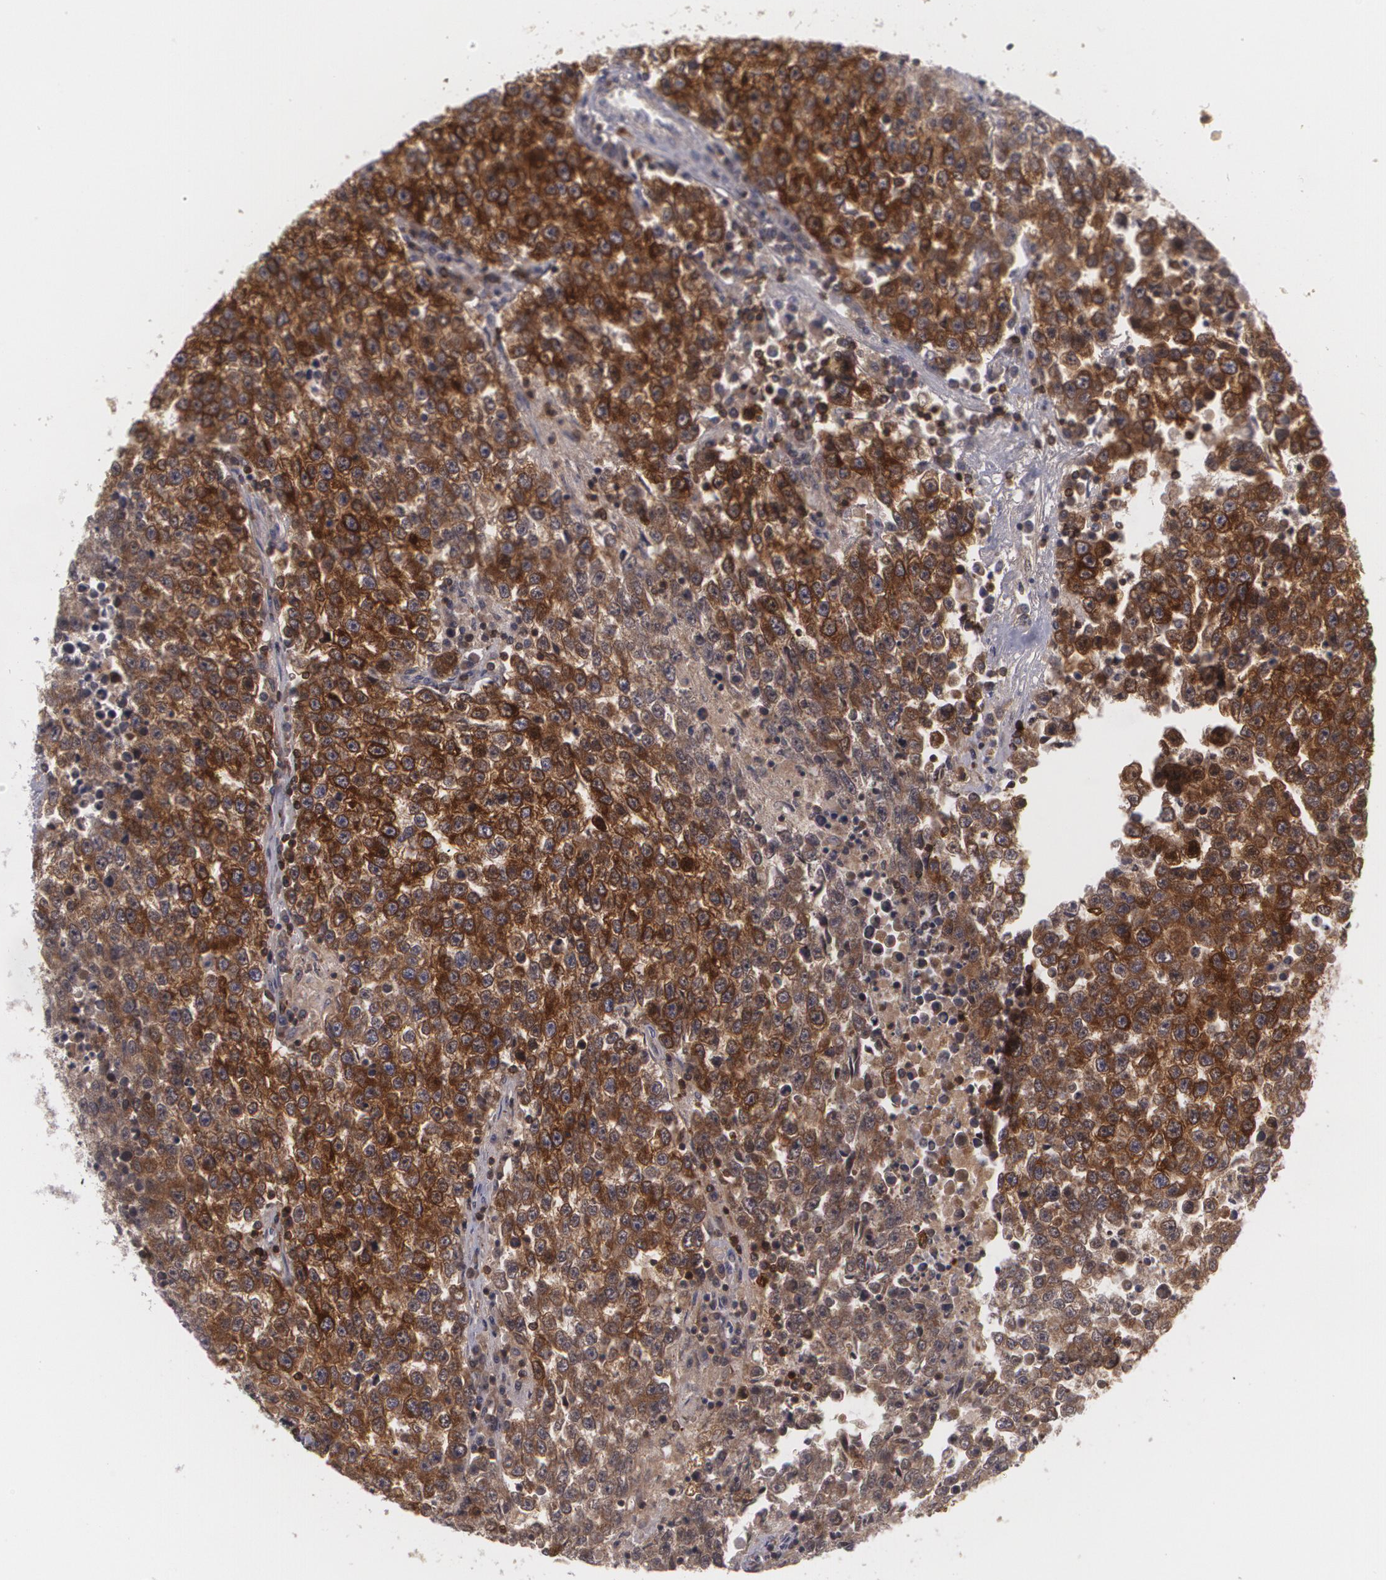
{"staining": {"intensity": "strong", "quantity": ">75%", "location": "cytoplasmic/membranous"}, "tissue": "testis cancer", "cell_type": "Tumor cells", "image_type": "cancer", "snomed": [{"axis": "morphology", "description": "Seminoma, NOS"}, {"axis": "topography", "description": "Testis"}], "caption": "Tumor cells display high levels of strong cytoplasmic/membranous staining in approximately >75% of cells in human testis cancer (seminoma).", "gene": "BIN1", "patient": {"sex": "male", "age": 36}}